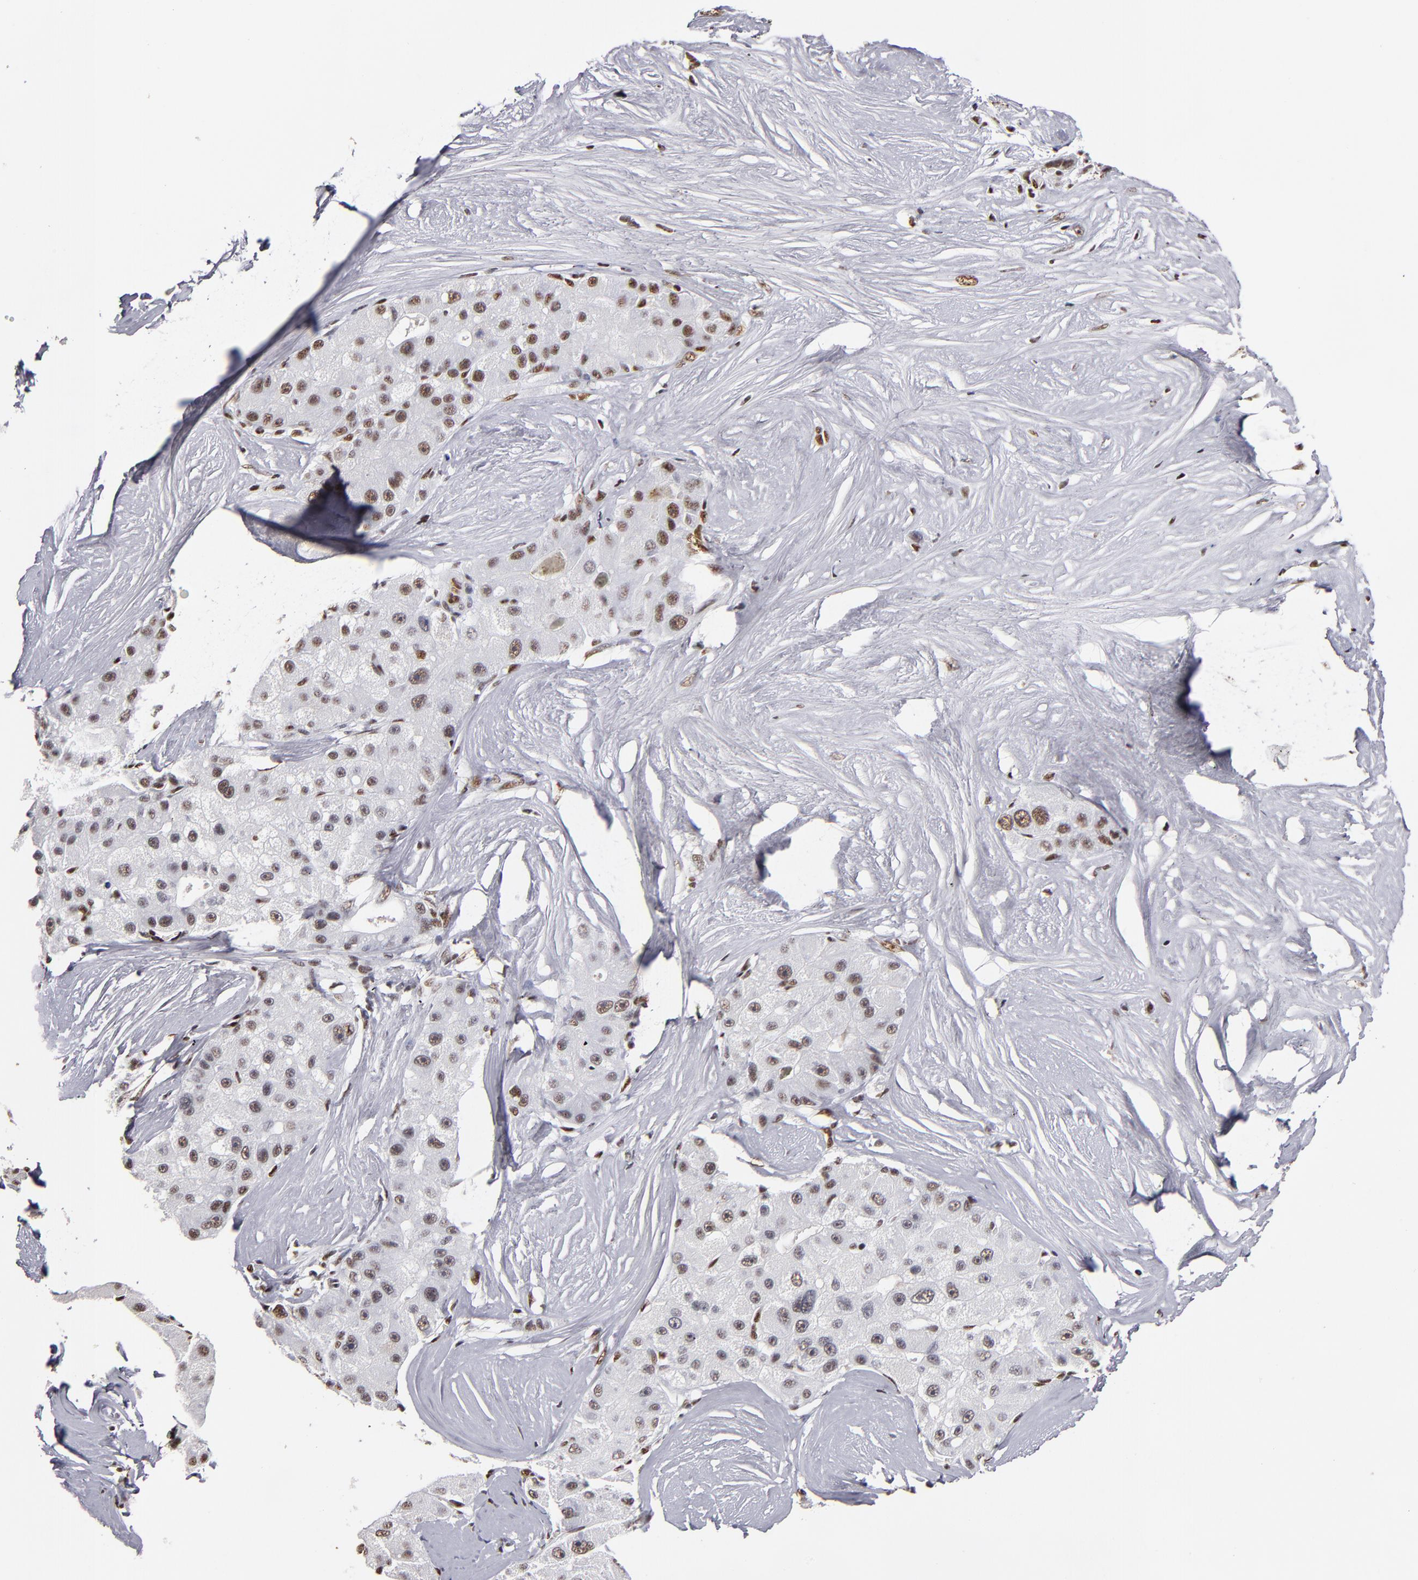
{"staining": {"intensity": "weak", "quantity": "25%-75%", "location": "nuclear"}, "tissue": "liver cancer", "cell_type": "Tumor cells", "image_type": "cancer", "snomed": [{"axis": "morphology", "description": "Carcinoma, Hepatocellular, NOS"}, {"axis": "topography", "description": "Liver"}], "caption": "Protein analysis of liver hepatocellular carcinoma tissue shows weak nuclear staining in approximately 25%-75% of tumor cells.", "gene": "MN1", "patient": {"sex": "male", "age": 80}}